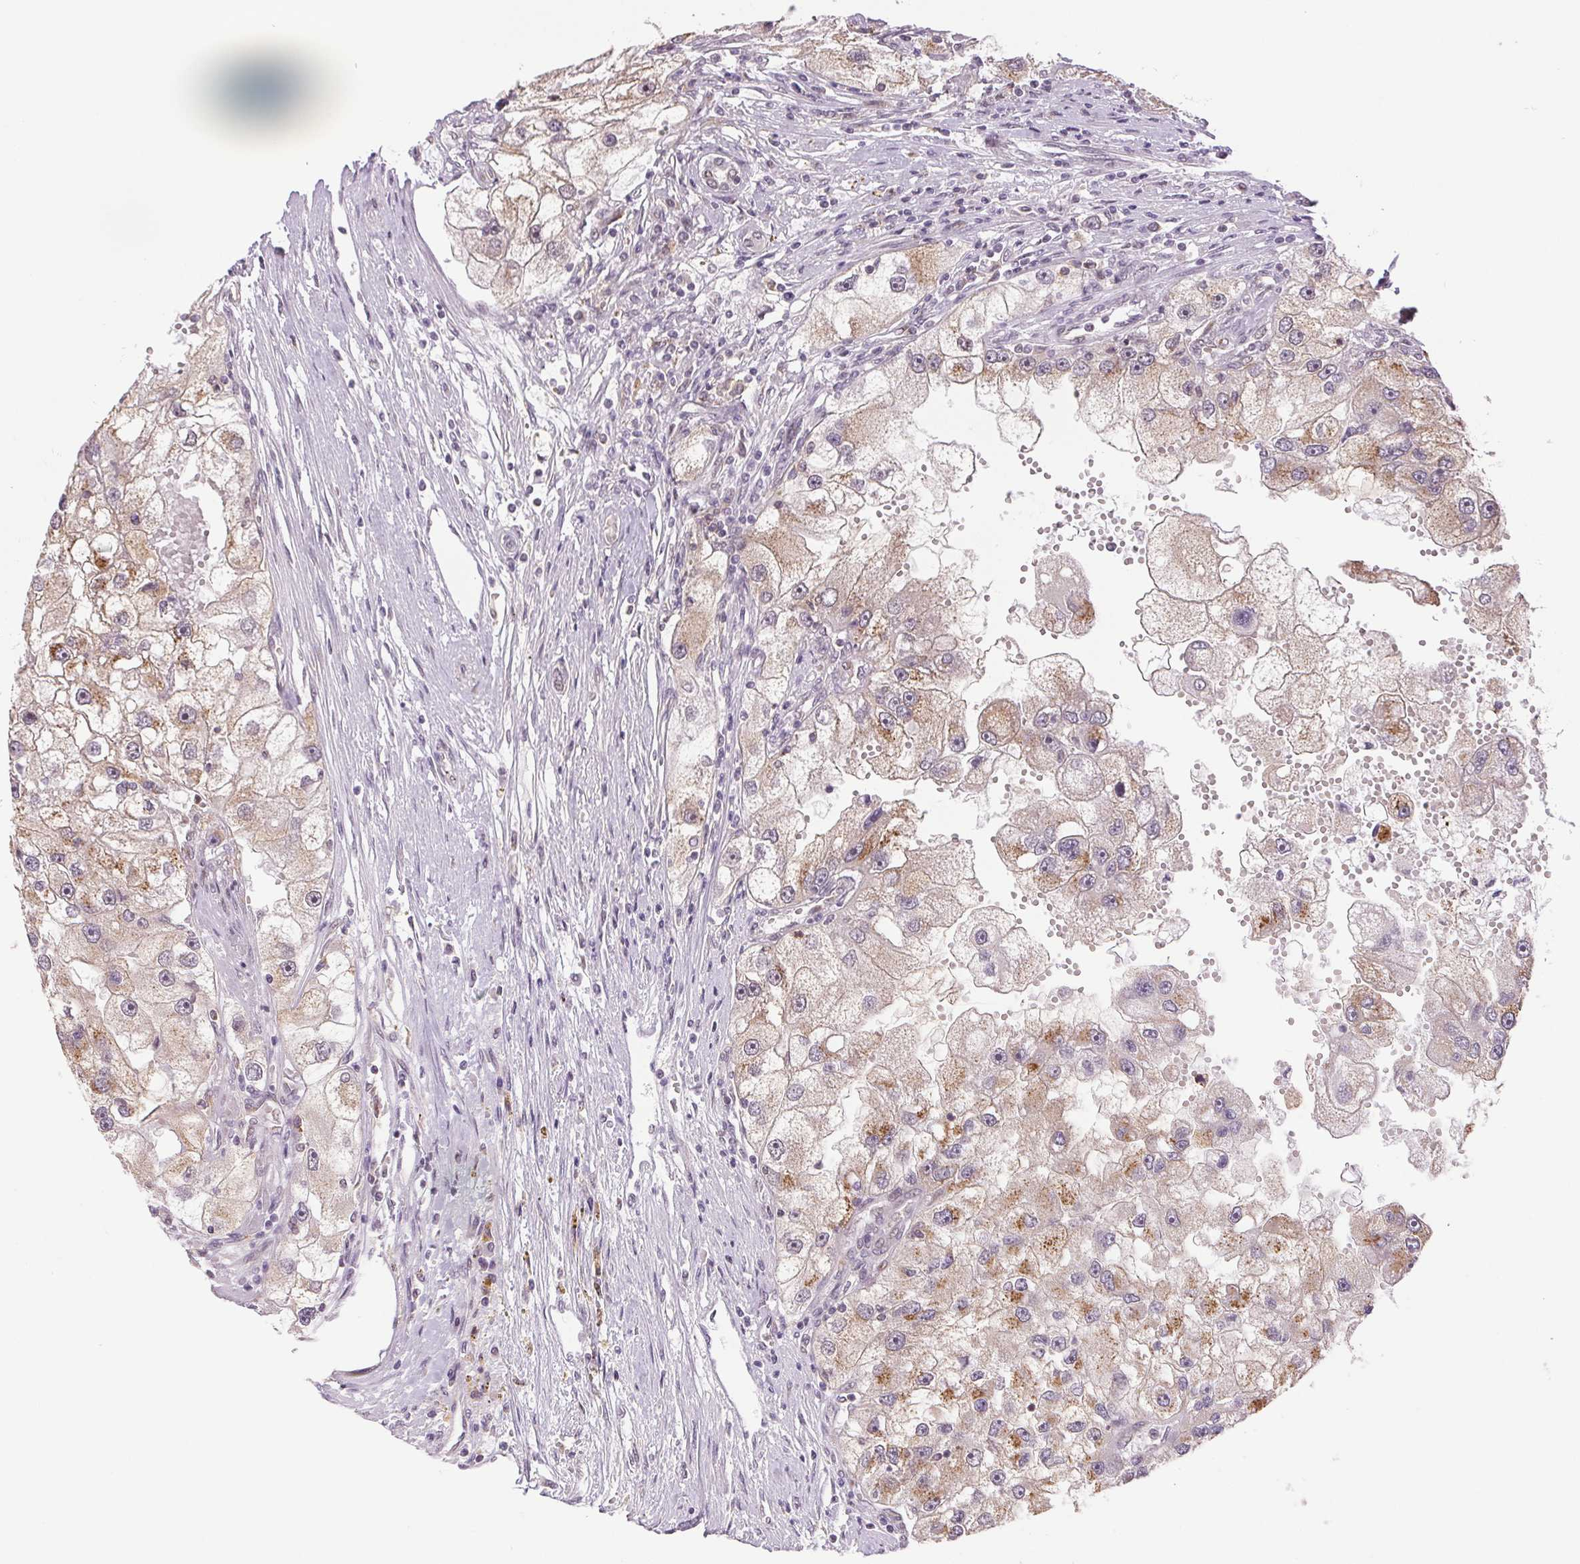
{"staining": {"intensity": "moderate", "quantity": "25%-75%", "location": "cytoplasmic/membranous"}, "tissue": "renal cancer", "cell_type": "Tumor cells", "image_type": "cancer", "snomed": [{"axis": "morphology", "description": "Adenocarcinoma, NOS"}, {"axis": "topography", "description": "Kidney"}], "caption": "Human adenocarcinoma (renal) stained with a protein marker demonstrates moderate staining in tumor cells.", "gene": "GRHL3", "patient": {"sex": "male", "age": 63}}